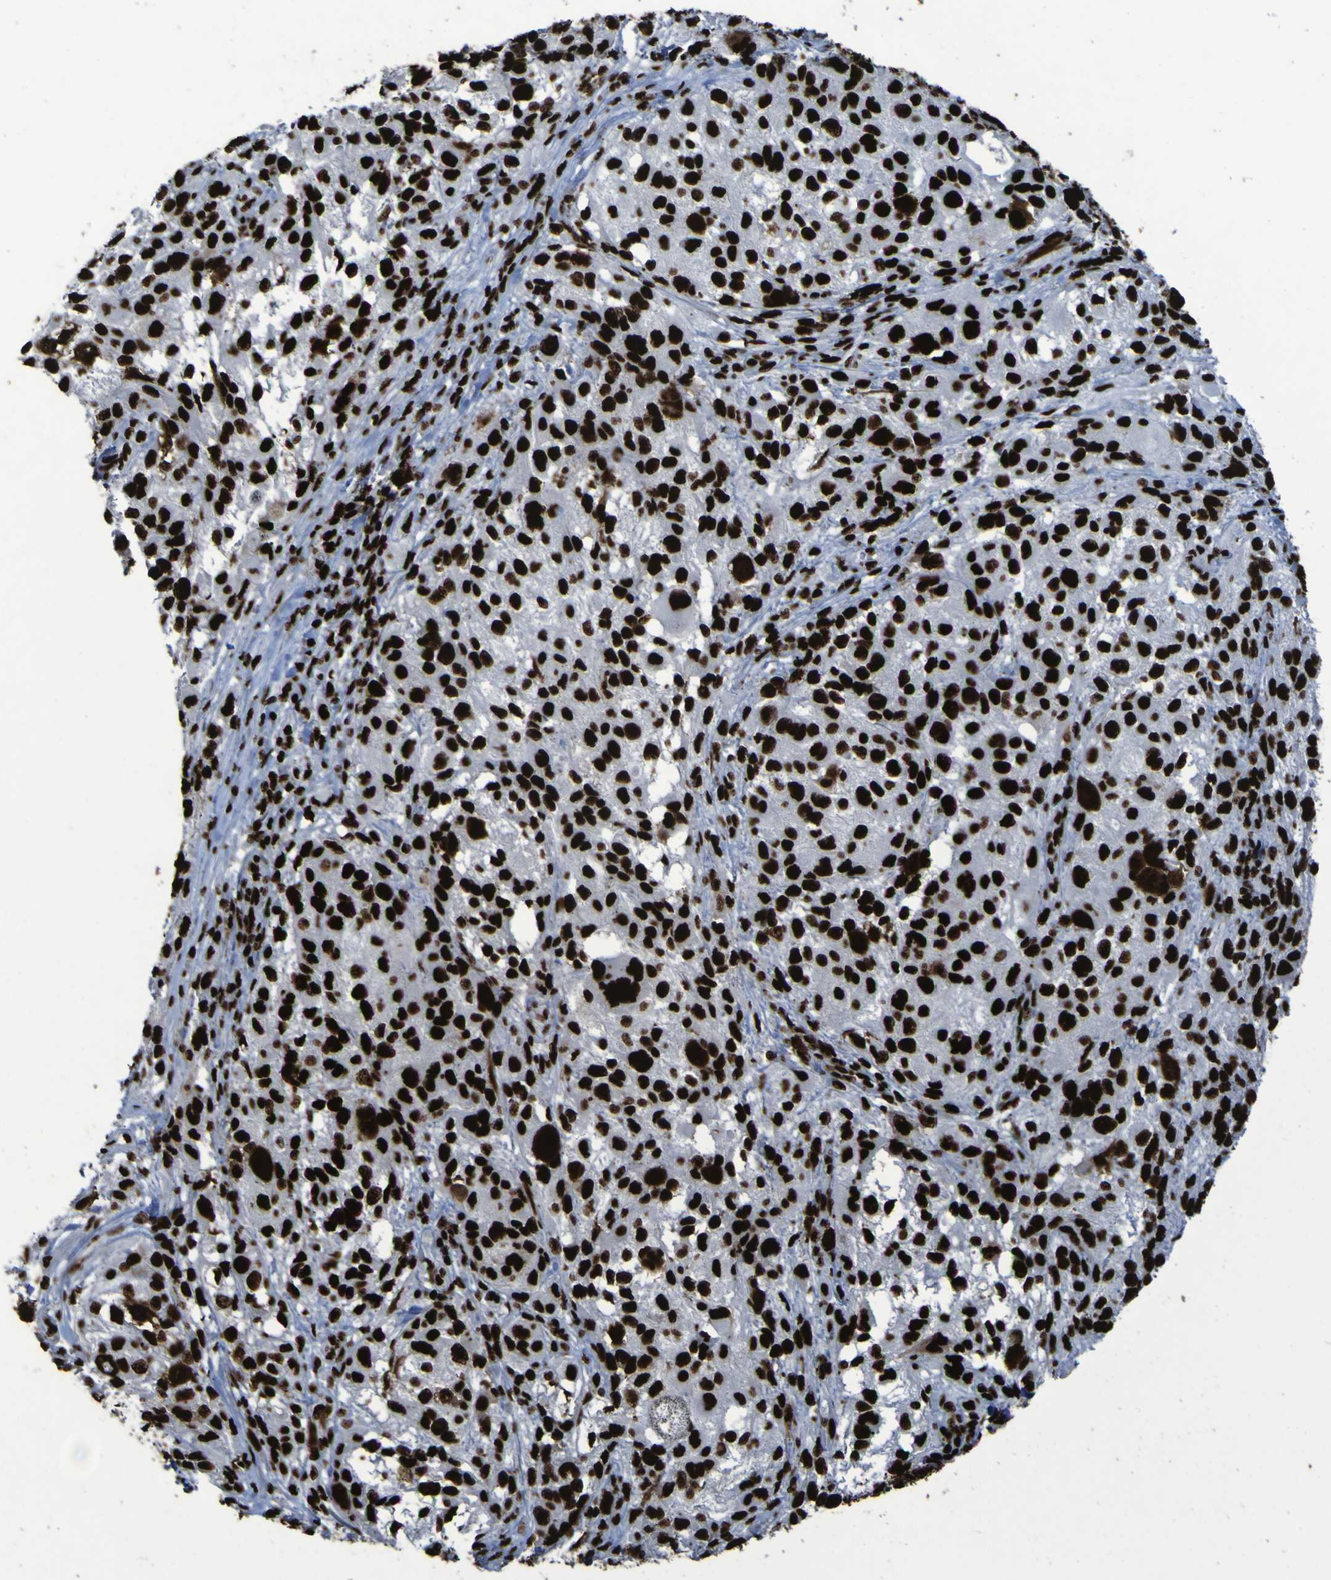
{"staining": {"intensity": "strong", "quantity": ">75%", "location": "nuclear"}, "tissue": "melanoma", "cell_type": "Tumor cells", "image_type": "cancer", "snomed": [{"axis": "morphology", "description": "Necrosis, NOS"}, {"axis": "morphology", "description": "Malignant melanoma, NOS"}, {"axis": "topography", "description": "Skin"}], "caption": "Strong nuclear protein staining is appreciated in about >75% of tumor cells in malignant melanoma.", "gene": "NPM1", "patient": {"sex": "female", "age": 87}}